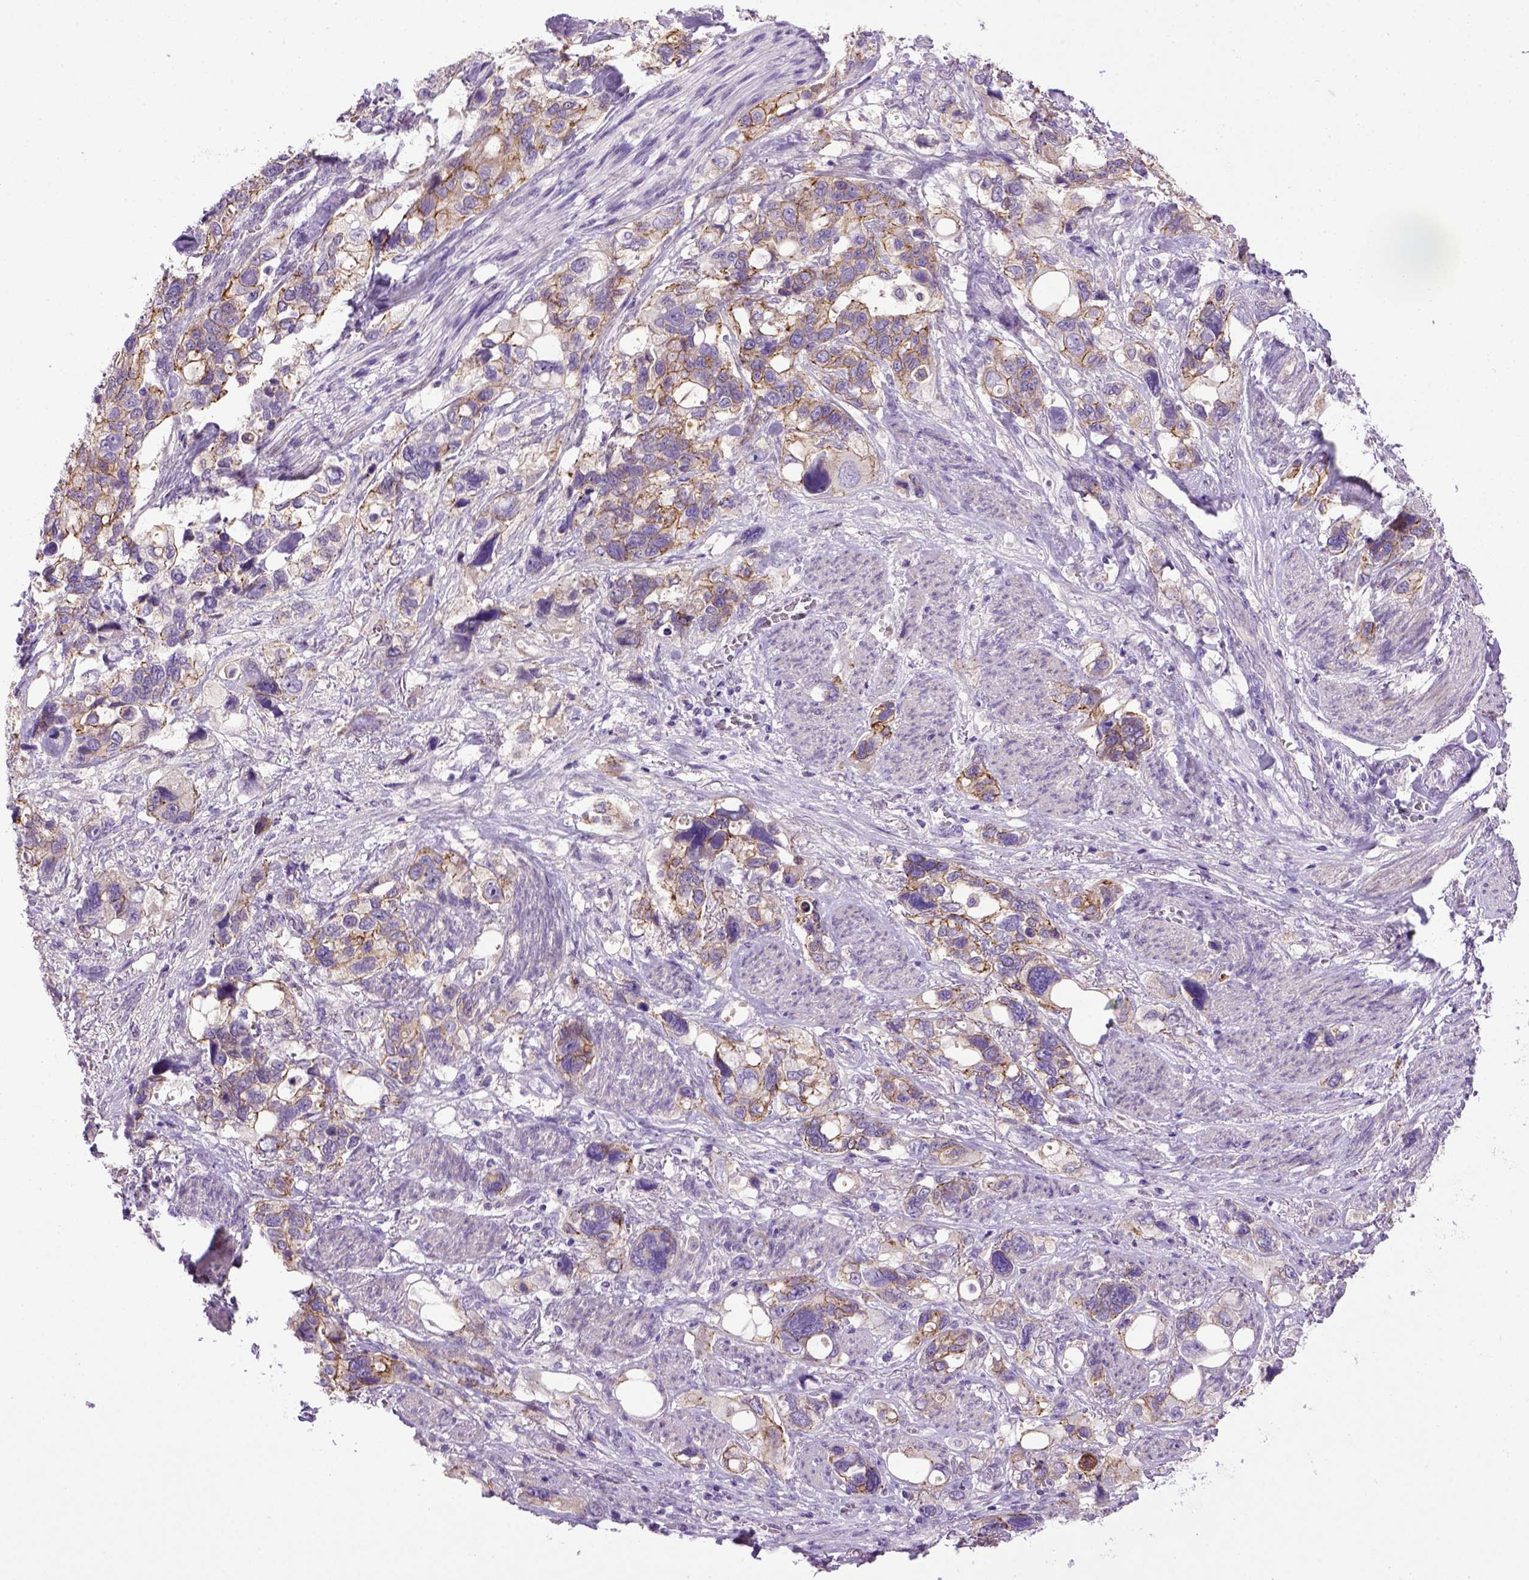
{"staining": {"intensity": "moderate", "quantity": ">75%", "location": "cytoplasmic/membranous"}, "tissue": "stomach cancer", "cell_type": "Tumor cells", "image_type": "cancer", "snomed": [{"axis": "morphology", "description": "Adenocarcinoma, NOS"}, {"axis": "topography", "description": "Stomach, upper"}], "caption": "Immunohistochemical staining of stomach adenocarcinoma demonstrates moderate cytoplasmic/membranous protein staining in about >75% of tumor cells.", "gene": "CDH1", "patient": {"sex": "female", "age": 81}}